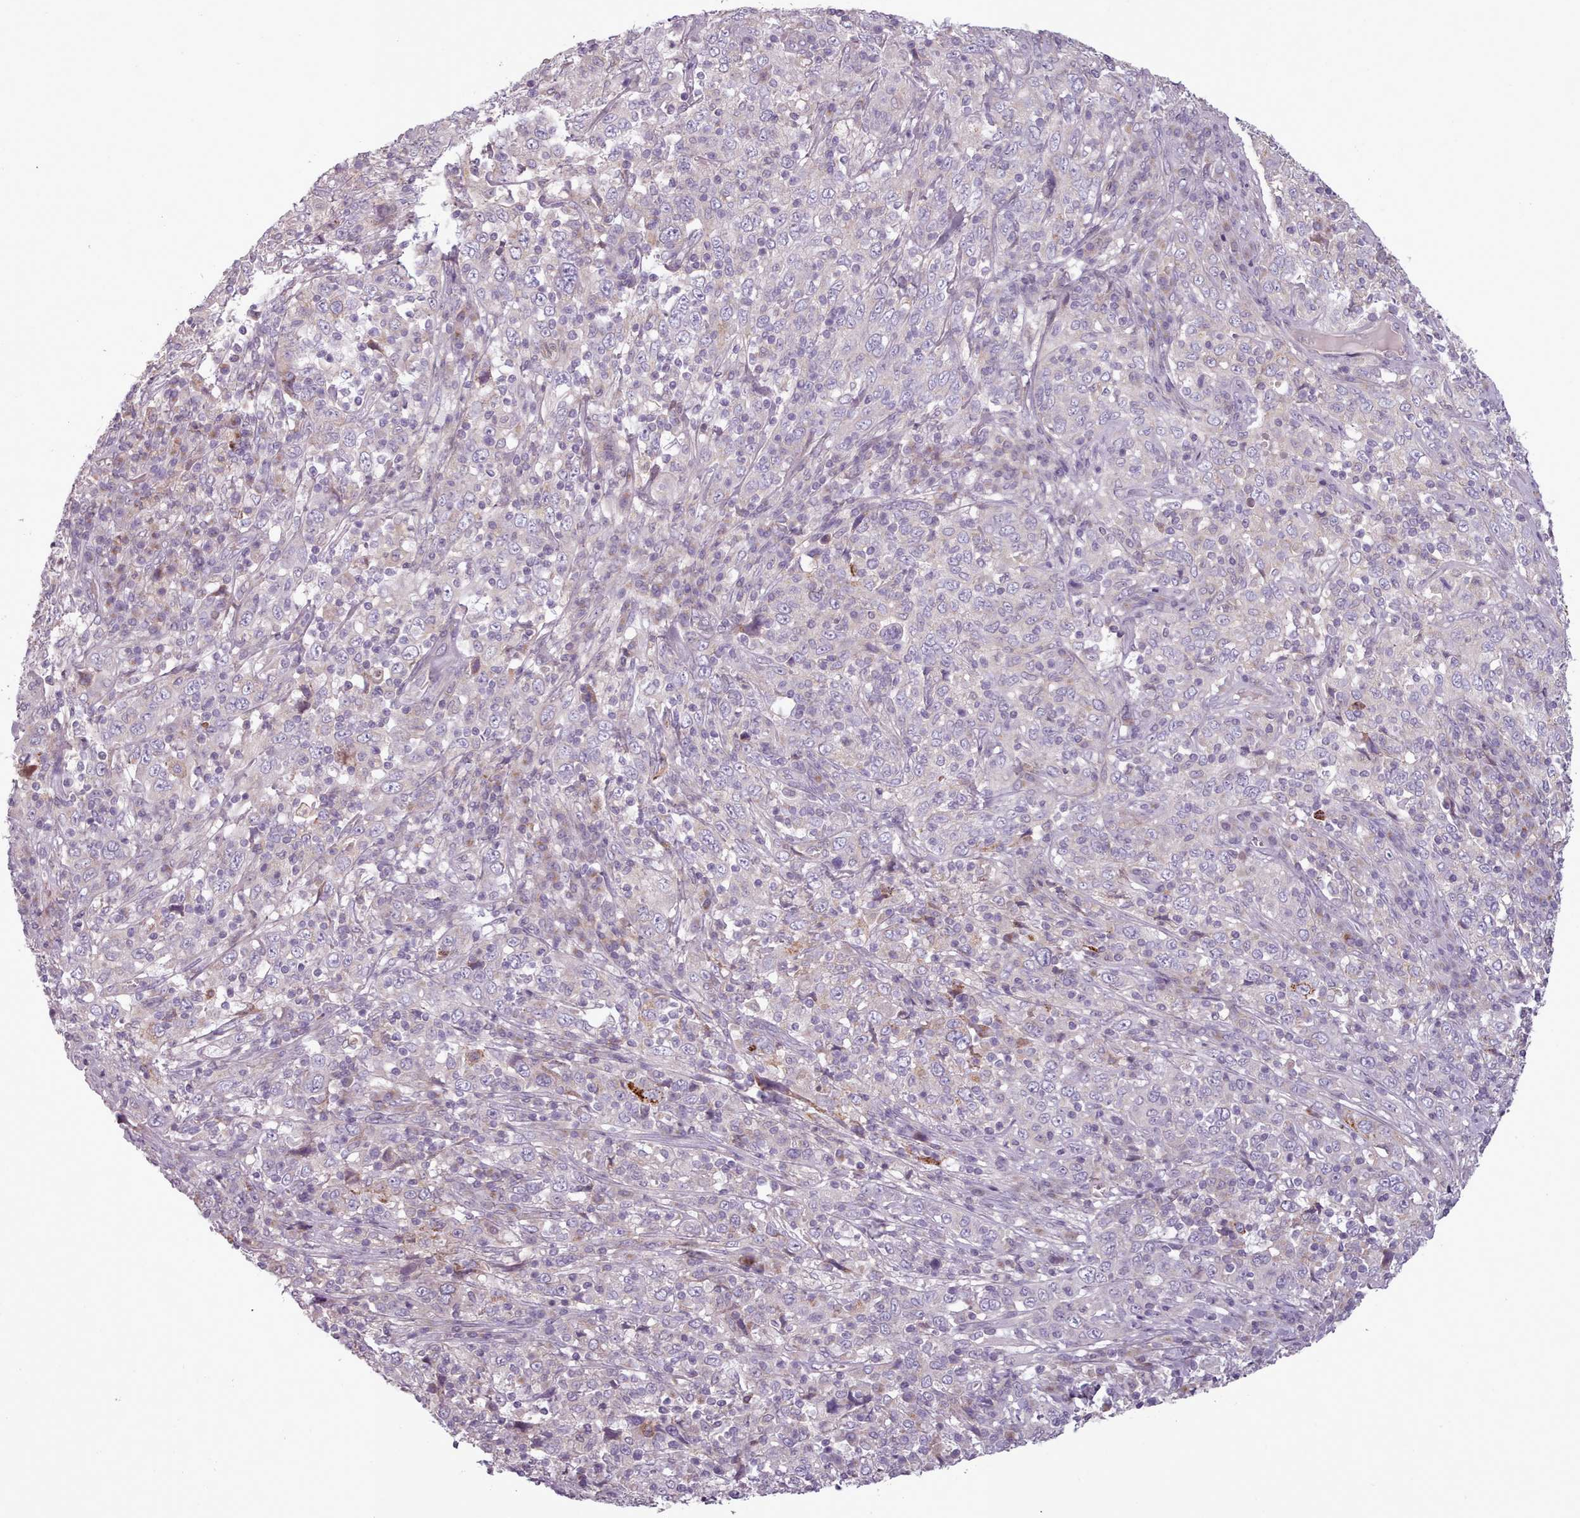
{"staining": {"intensity": "negative", "quantity": "none", "location": "none"}, "tissue": "cervical cancer", "cell_type": "Tumor cells", "image_type": "cancer", "snomed": [{"axis": "morphology", "description": "Squamous cell carcinoma, NOS"}, {"axis": "topography", "description": "Cervix"}], "caption": "Histopathology image shows no protein expression in tumor cells of cervical cancer (squamous cell carcinoma) tissue.", "gene": "LAPTM5", "patient": {"sex": "female", "age": 46}}